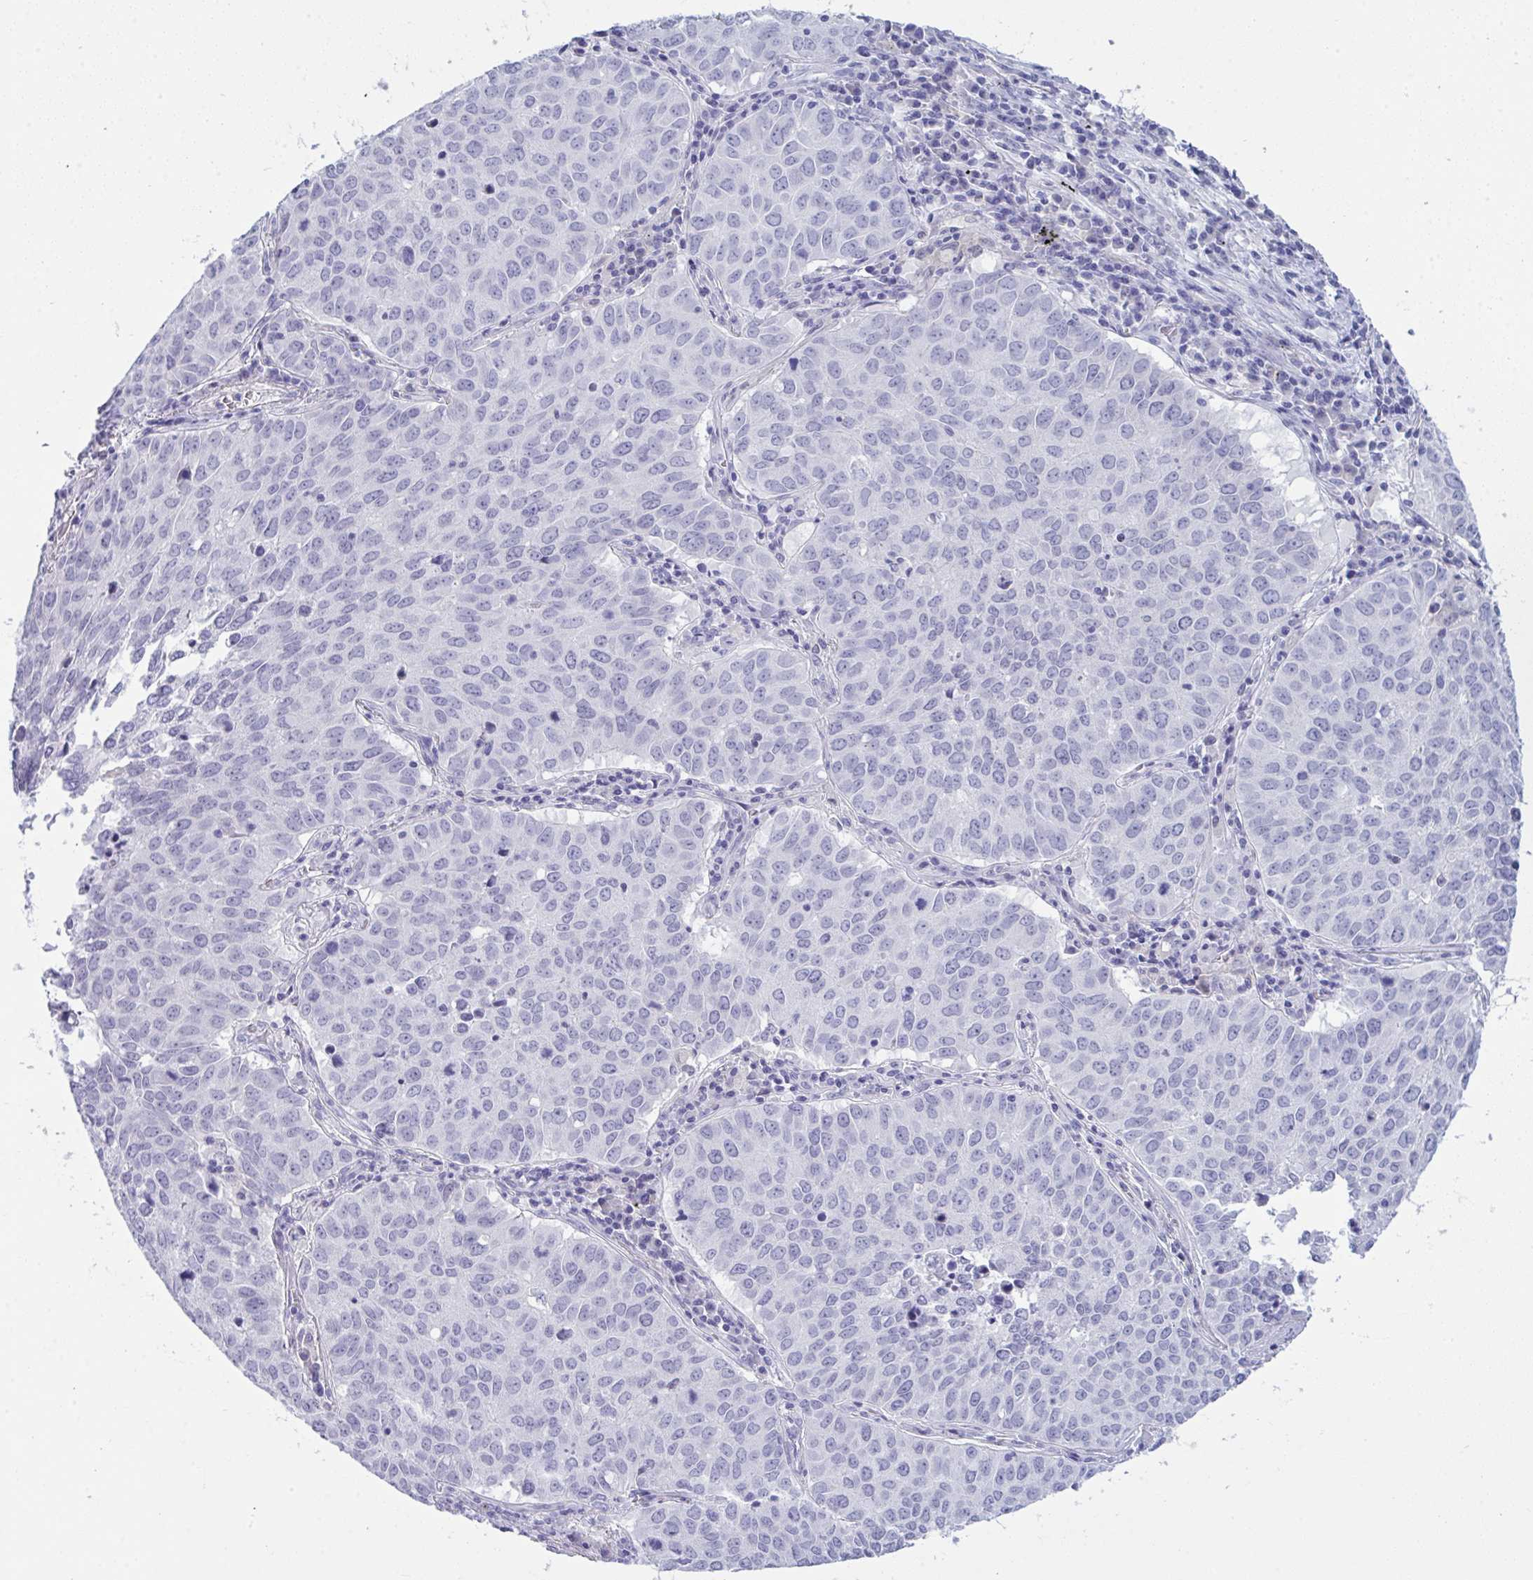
{"staining": {"intensity": "negative", "quantity": "none", "location": "none"}, "tissue": "lung cancer", "cell_type": "Tumor cells", "image_type": "cancer", "snomed": [{"axis": "morphology", "description": "Adenocarcinoma, NOS"}, {"axis": "topography", "description": "Lung"}], "caption": "Immunohistochemistry (IHC) of human adenocarcinoma (lung) exhibits no expression in tumor cells. (IHC, brightfield microscopy, high magnification).", "gene": "PRDM9", "patient": {"sex": "female", "age": 50}}